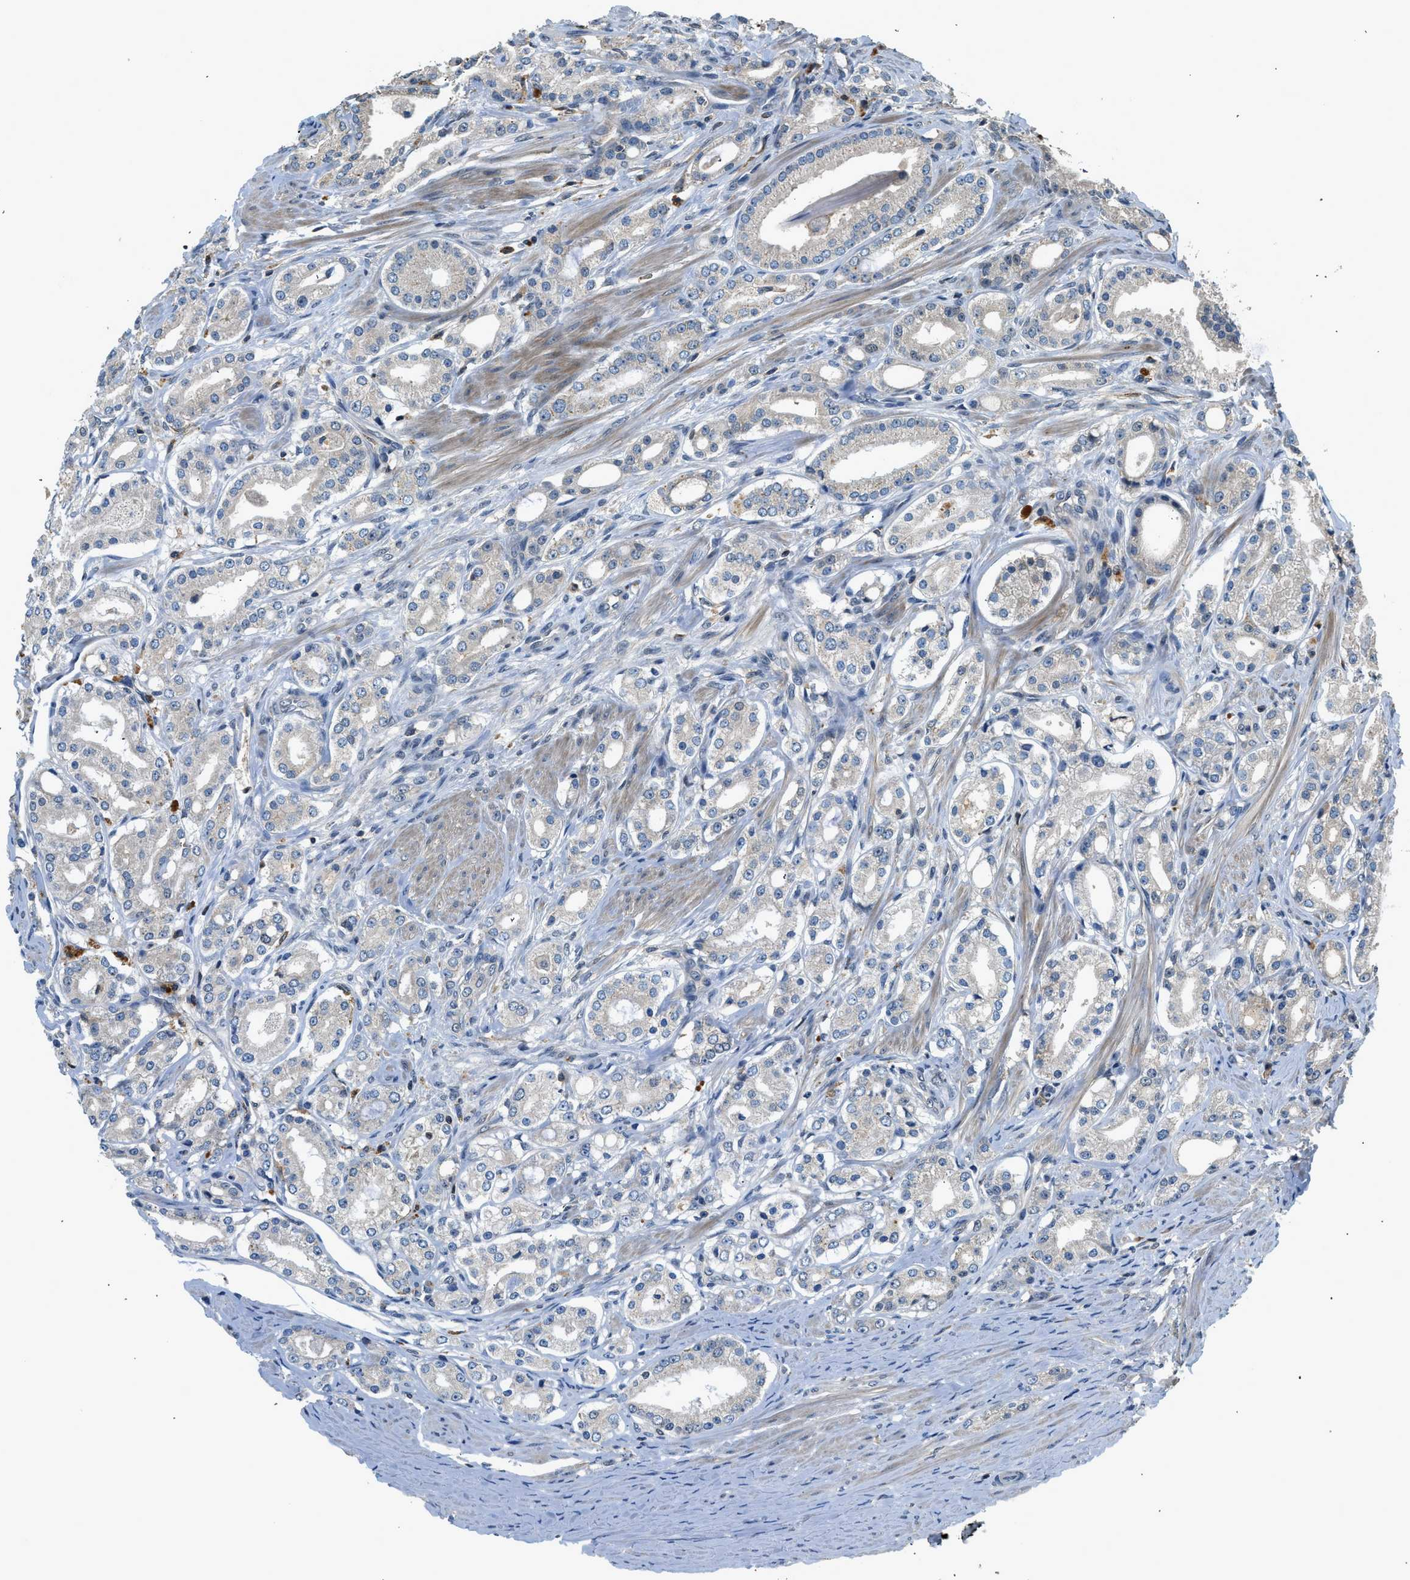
{"staining": {"intensity": "negative", "quantity": "none", "location": "none"}, "tissue": "prostate cancer", "cell_type": "Tumor cells", "image_type": "cancer", "snomed": [{"axis": "morphology", "description": "Adenocarcinoma, Low grade"}, {"axis": "topography", "description": "Prostate"}], "caption": "Protein analysis of adenocarcinoma (low-grade) (prostate) reveals no significant staining in tumor cells.", "gene": "SLC15A4", "patient": {"sex": "male", "age": 63}}